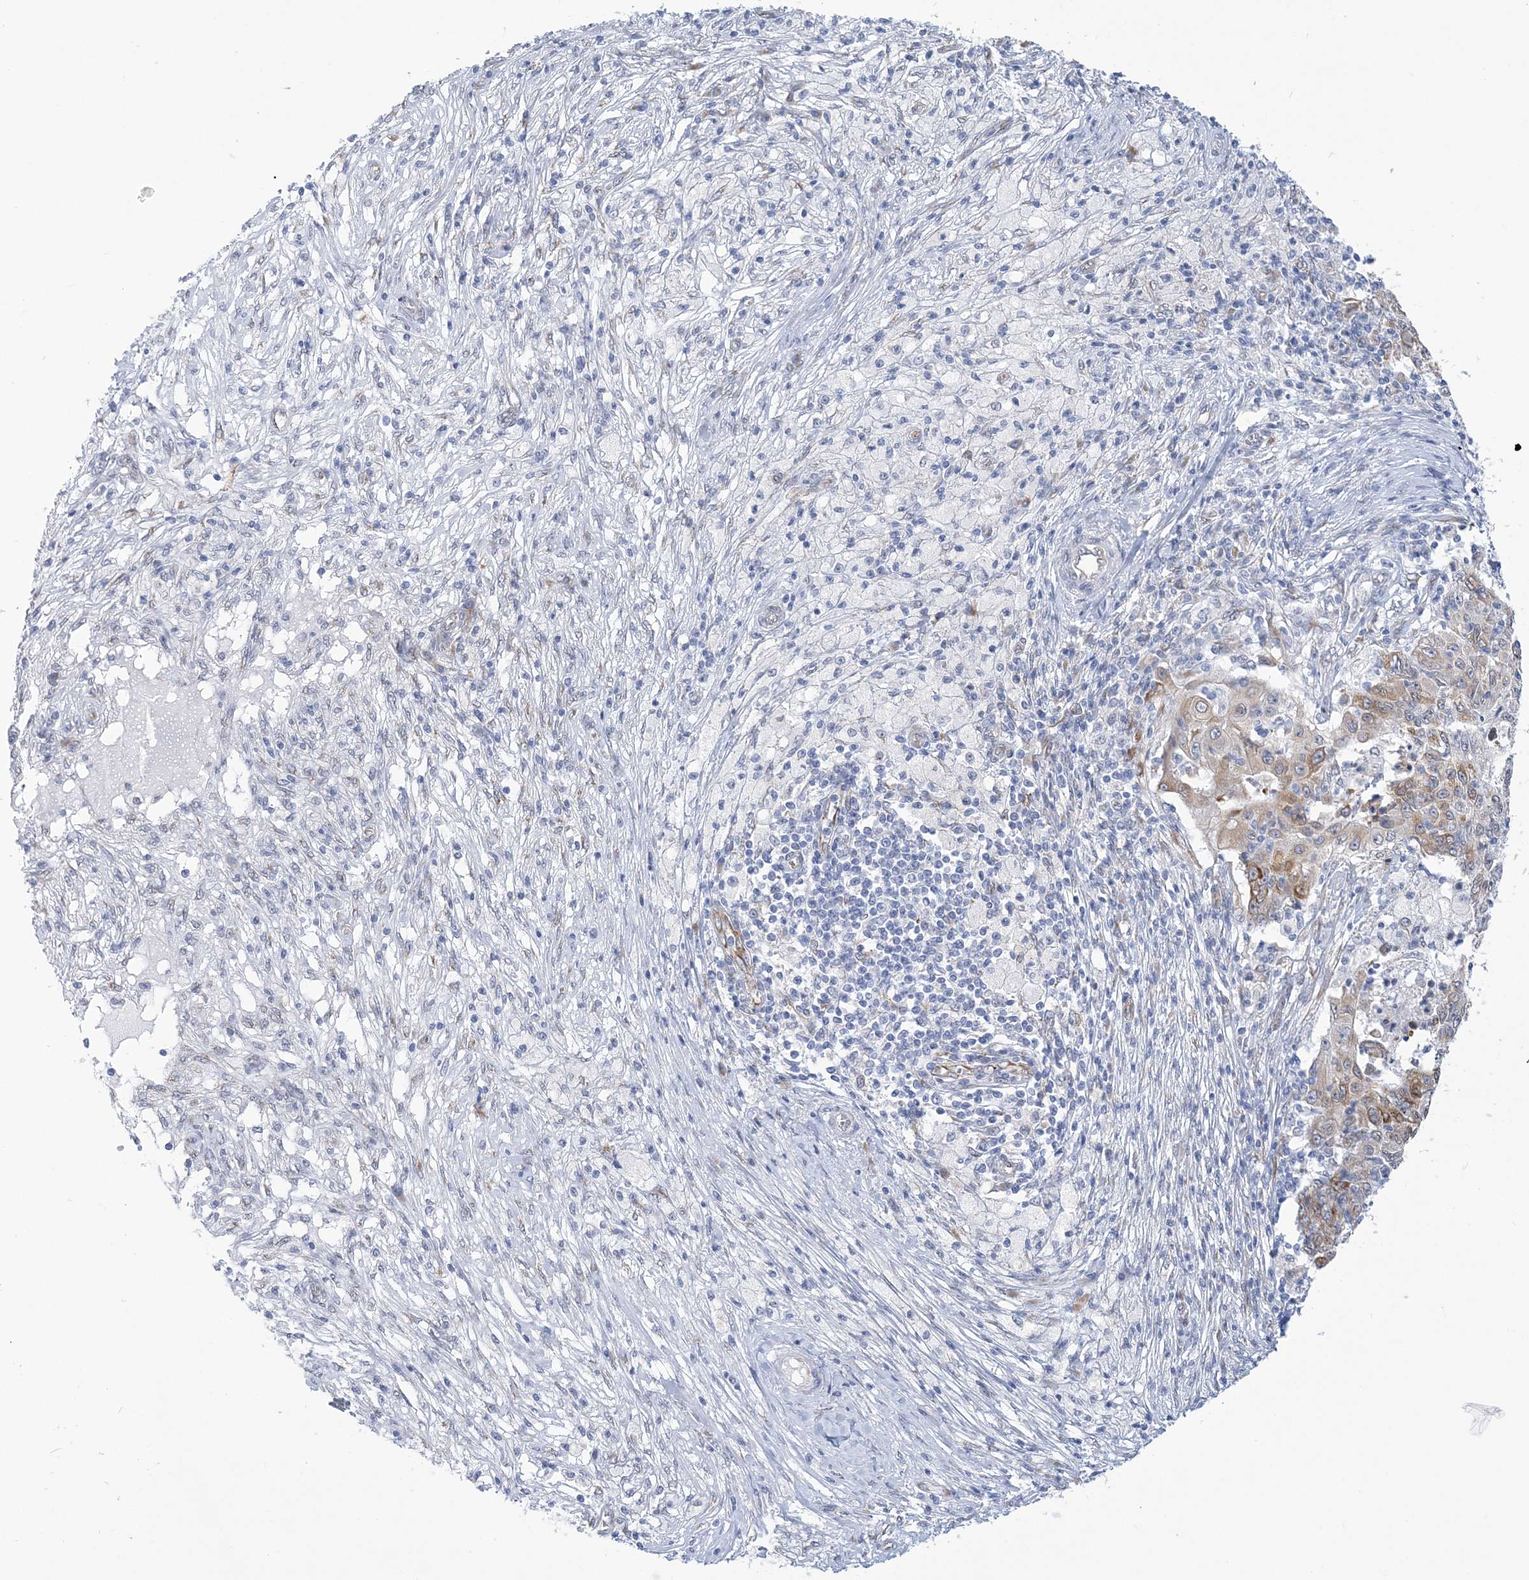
{"staining": {"intensity": "moderate", "quantity": "<25%", "location": "cytoplasmic/membranous"}, "tissue": "ovarian cancer", "cell_type": "Tumor cells", "image_type": "cancer", "snomed": [{"axis": "morphology", "description": "Carcinoma, endometroid"}, {"axis": "topography", "description": "Ovary"}], "caption": "Immunohistochemistry (IHC) micrograph of neoplastic tissue: endometroid carcinoma (ovarian) stained using IHC shows low levels of moderate protein expression localized specifically in the cytoplasmic/membranous of tumor cells, appearing as a cytoplasmic/membranous brown color.", "gene": "PLEKHG4B", "patient": {"sex": "female", "age": 42}}